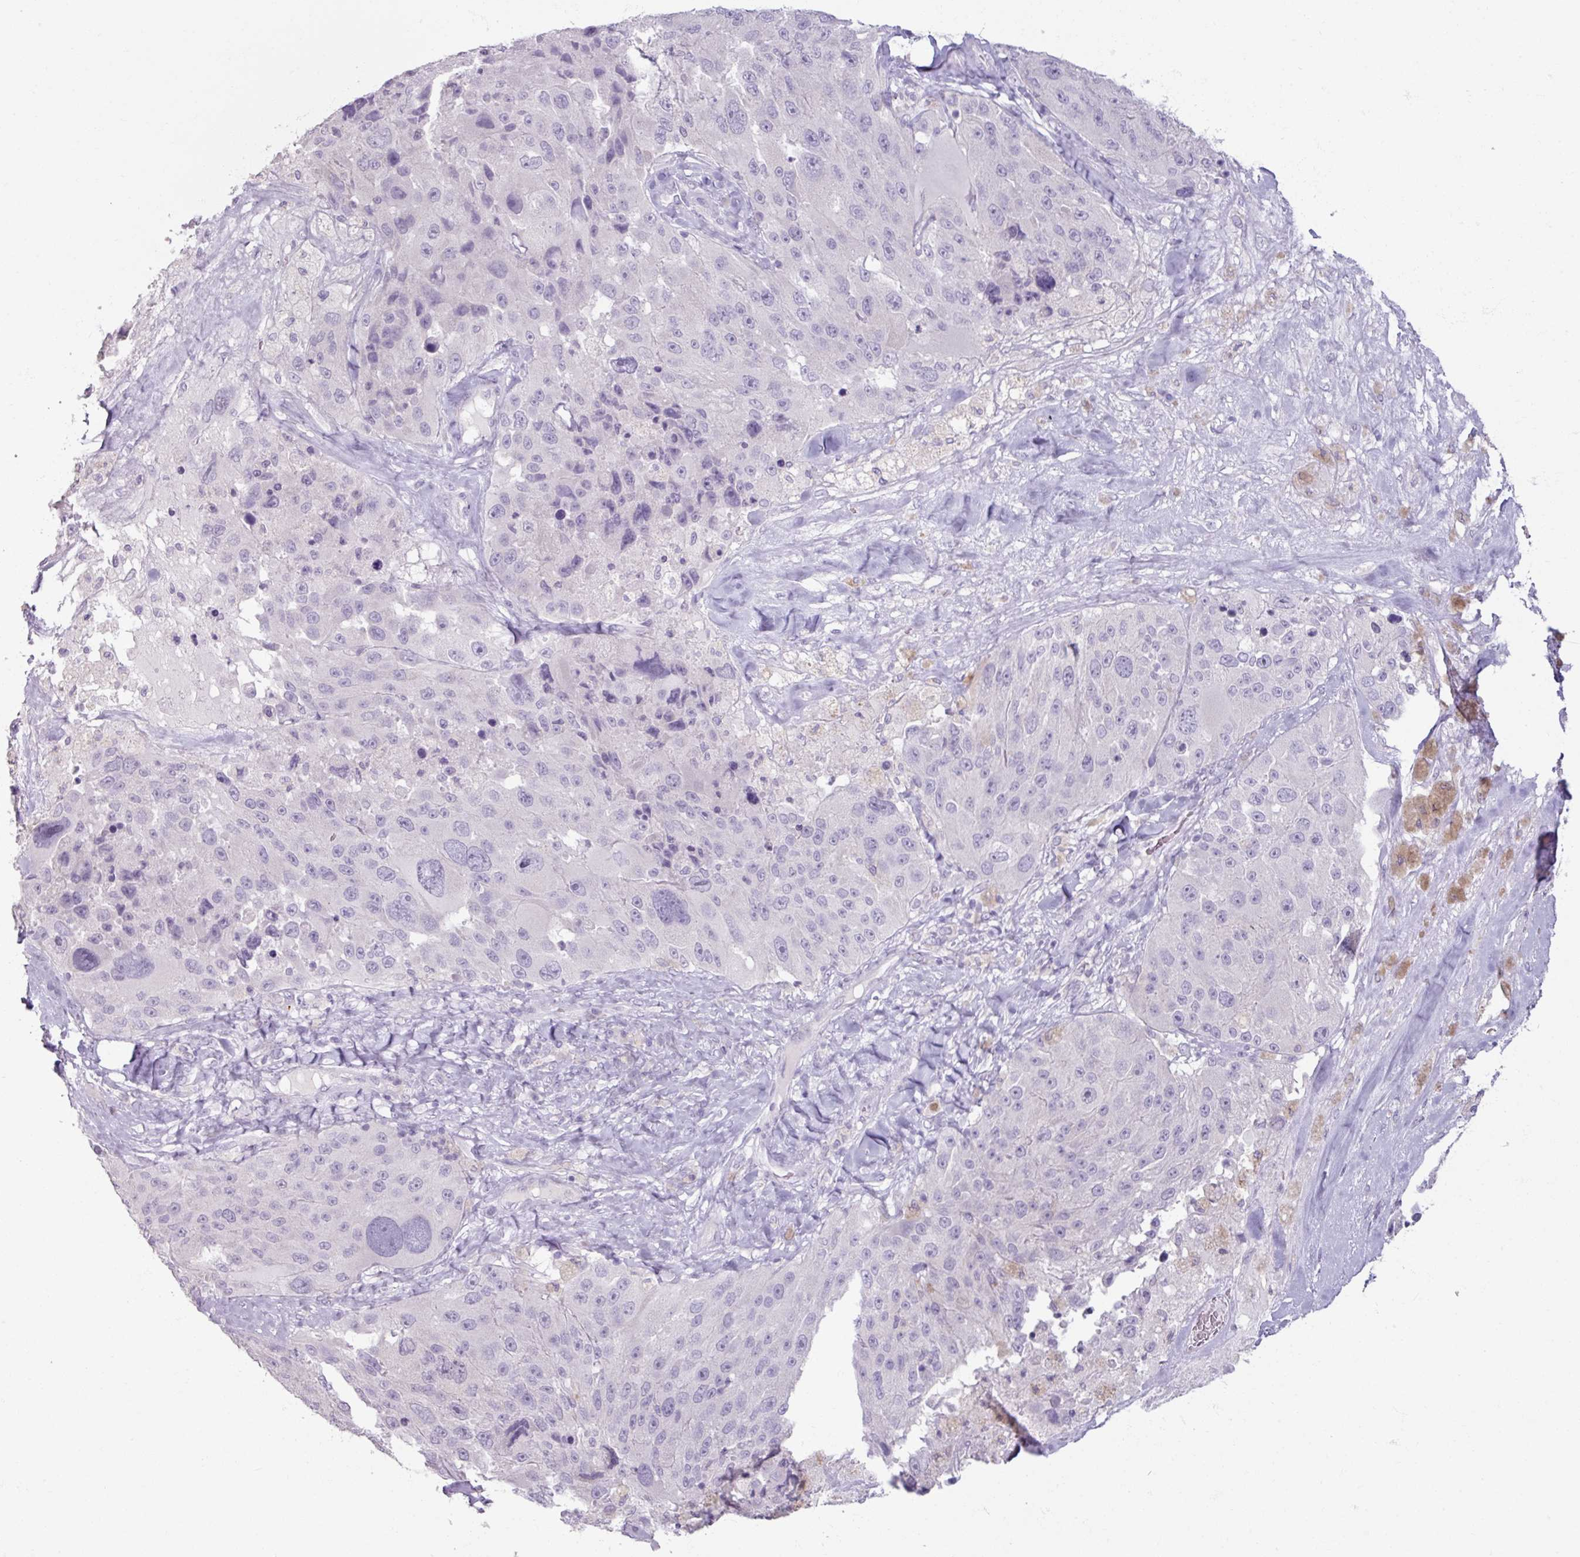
{"staining": {"intensity": "negative", "quantity": "none", "location": "none"}, "tissue": "melanoma", "cell_type": "Tumor cells", "image_type": "cancer", "snomed": [{"axis": "morphology", "description": "Malignant melanoma, Metastatic site"}, {"axis": "topography", "description": "Lymph node"}], "caption": "Protein analysis of malignant melanoma (metastatic site) demonstrates no significant expression in tumor cells. (DAB immunohistochemistry, high magnification).", "gene": "SLC27A5", "patient": {"sex": "male", "age": 62}}